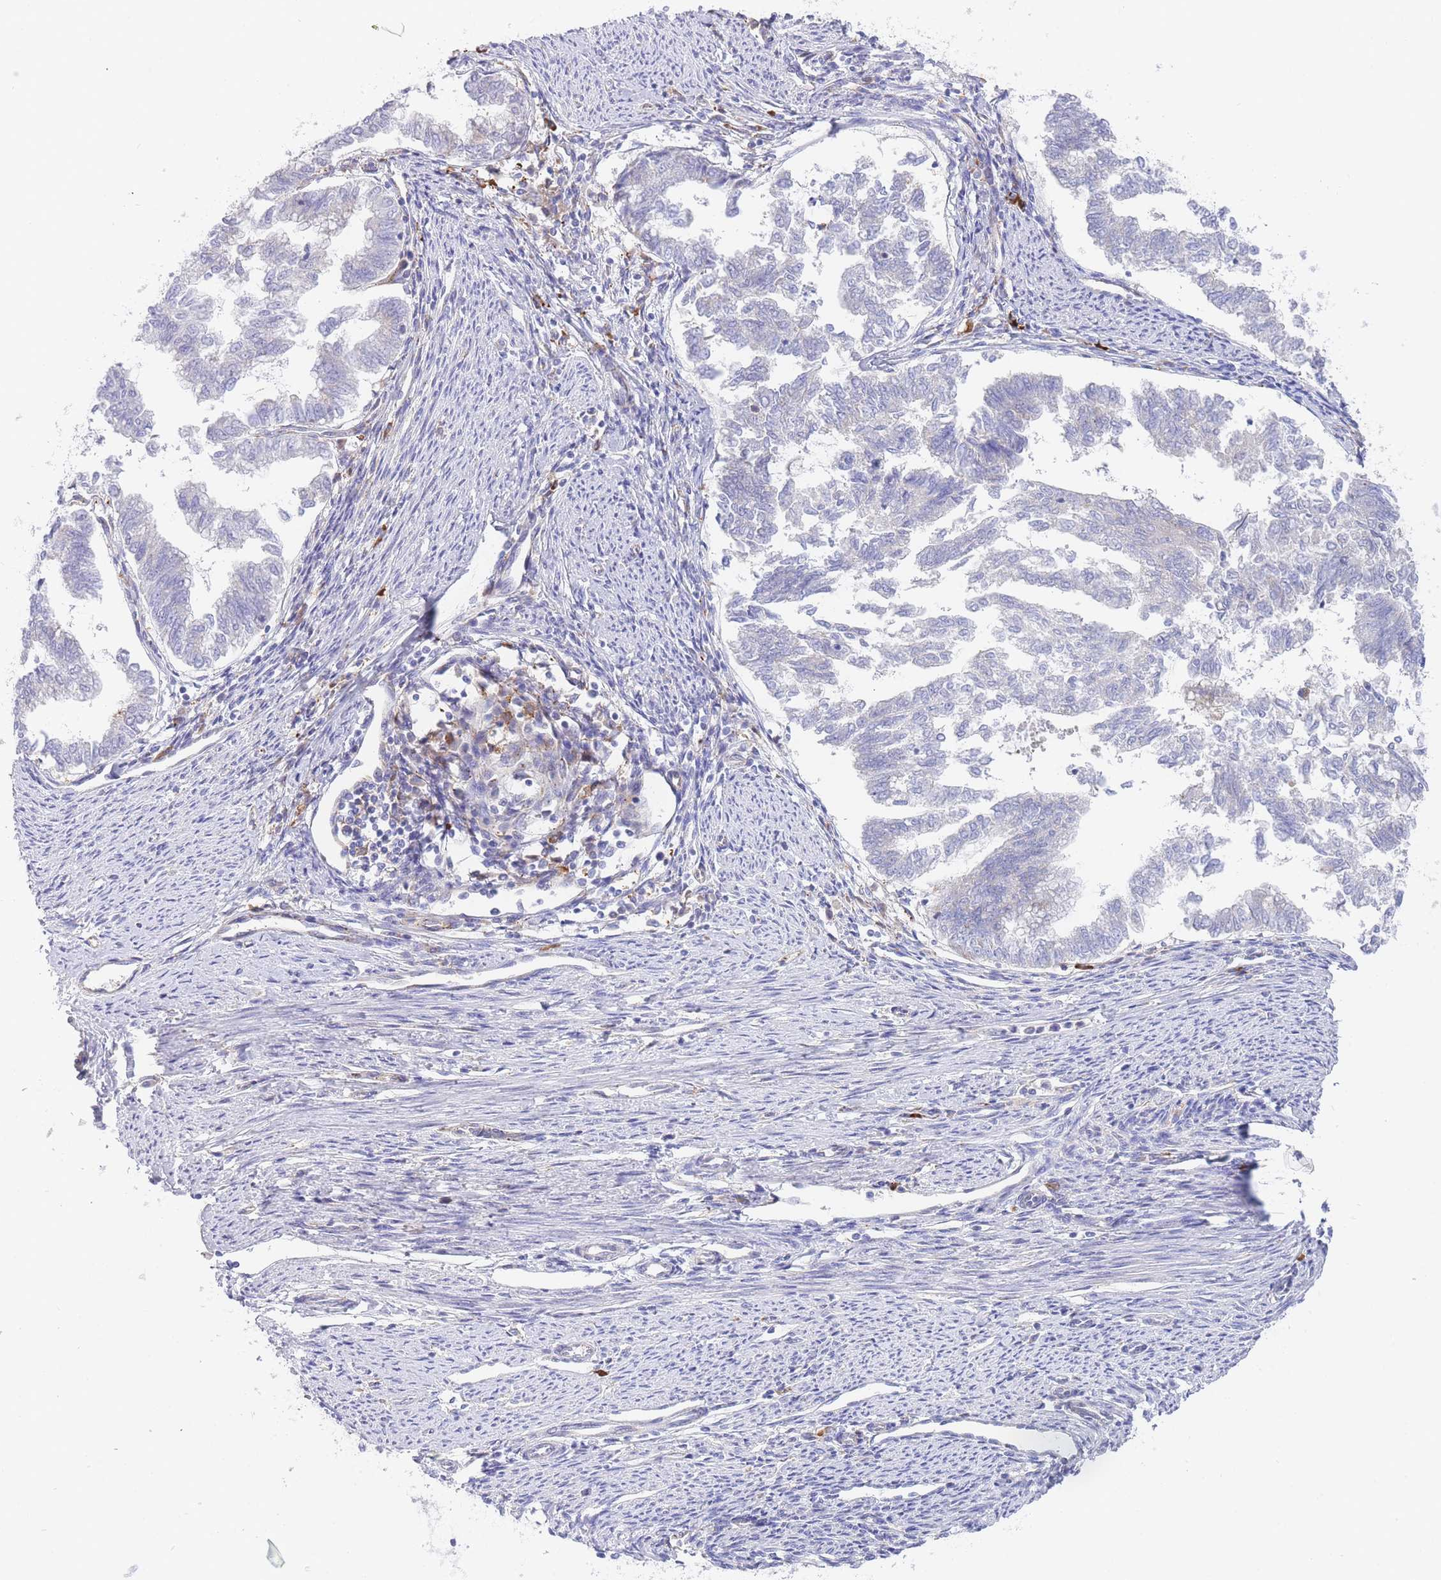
{"staining": {"intensity": "weak", "quantity": "<25%", "location": "cytoplasmic/membranous"}, "tissue": "endometrial cancer", "cell_type": "Tumor cells", "image_type": "cancer", "snomed": [{"axis": "morphology", "description": "Adenocarcinoma, NOS"}, {"axis": "topography", "description": "Endometrium"}], "caption": "A photomicrograph of endometrial adenocarcinoma stained for a protein reveals no brown staining in tumor cells.", "gene": "ZNF510", "patient": {"sex": "female", "age": 79}}